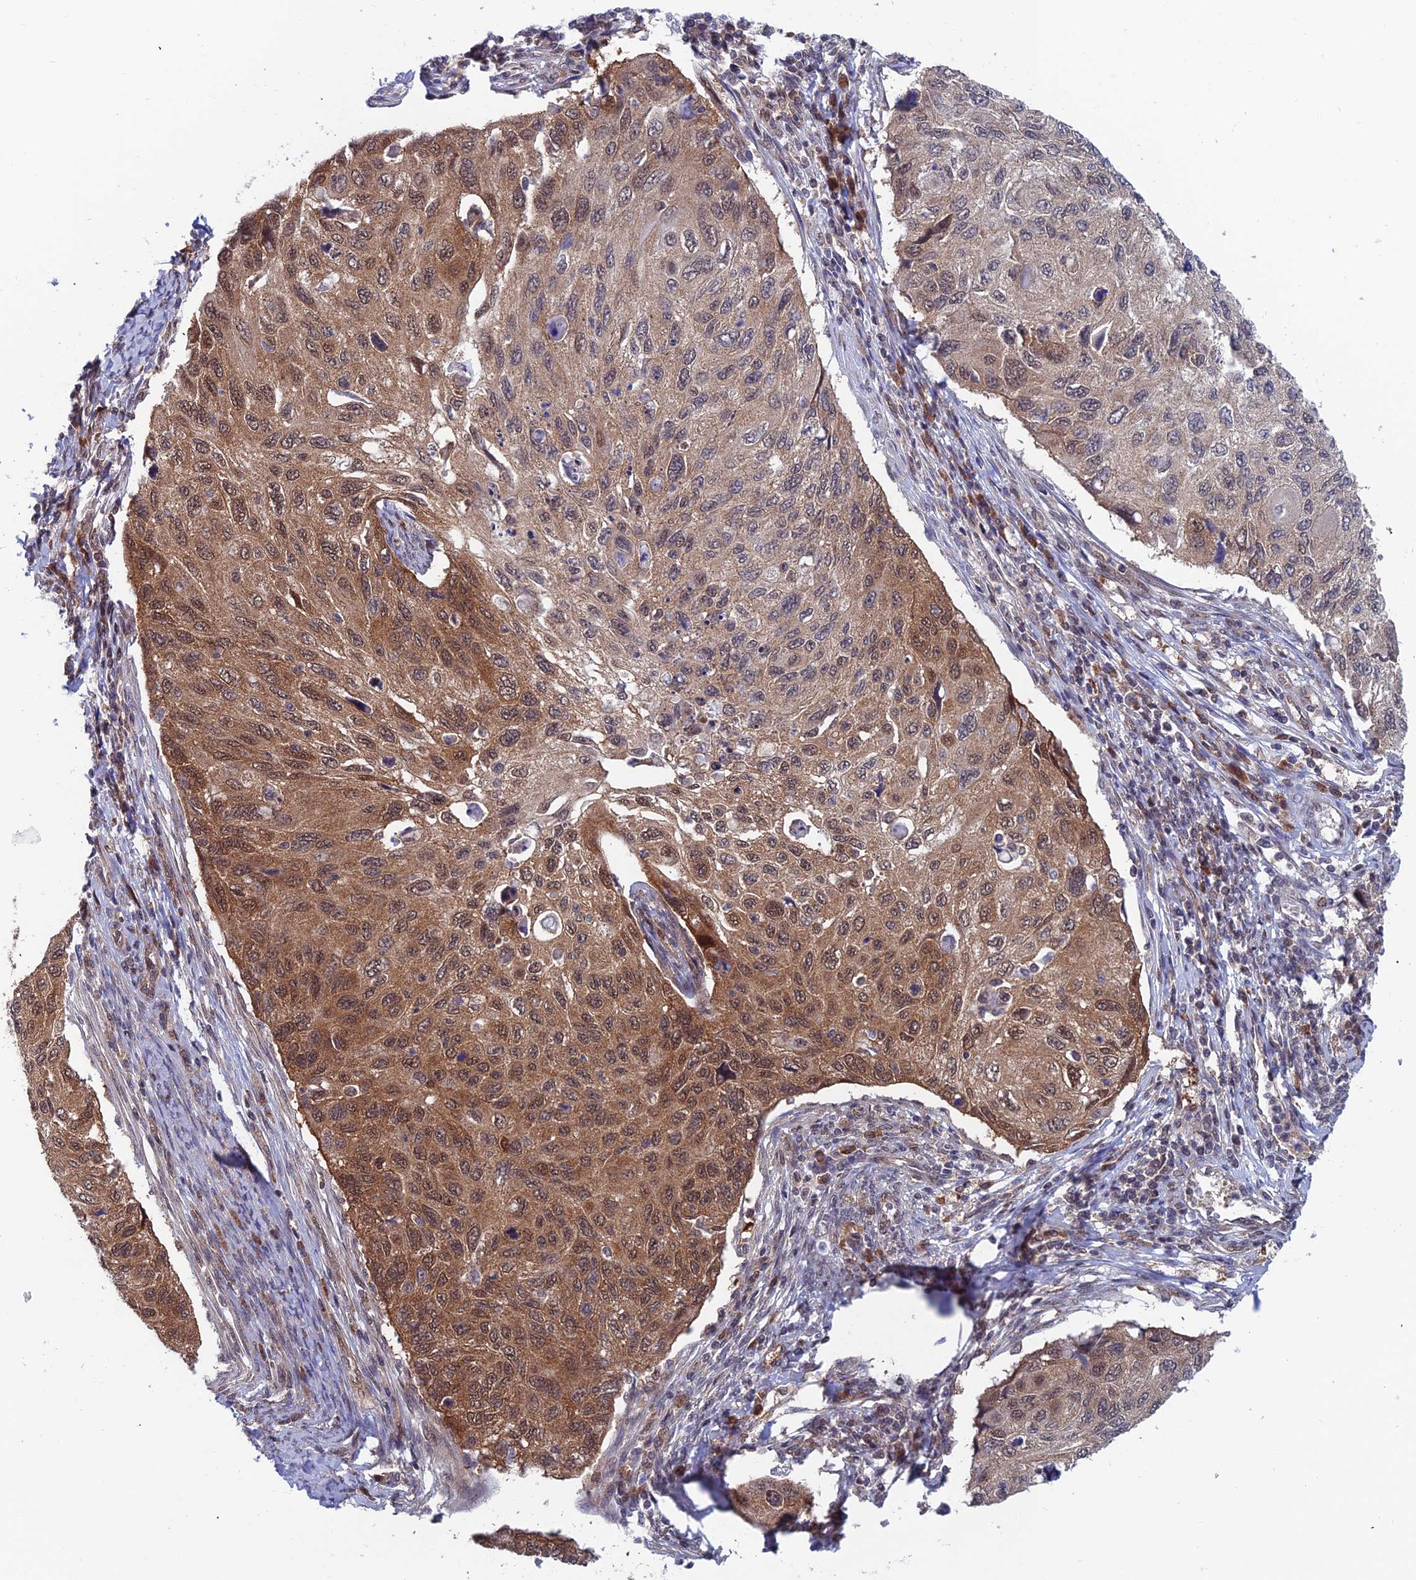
{"staining": {"intensity": "moderate", "quantity": ">75%", "location": "cytoplasmic/membranous,nuclear"}, "tissue": "cervical cancer", "cell_type": "Tumor cells", "image_type": "cancer", "snomed": [{"axis": "morphology", "description": "Squamous cell carcinoma, NOS"}, {"axis": "topography", "description": "Cervix"}], "caption": "A photomicrograph showing moderate cytoplasmic/membranous and nuclear expression in approximately >75% of tumor cells in squamous cell carcinoma (cervical), as visualized by brown immunohistochemical staining.", "gene": "IGBP1", "patient": {"sex": "female", "age": 70}}